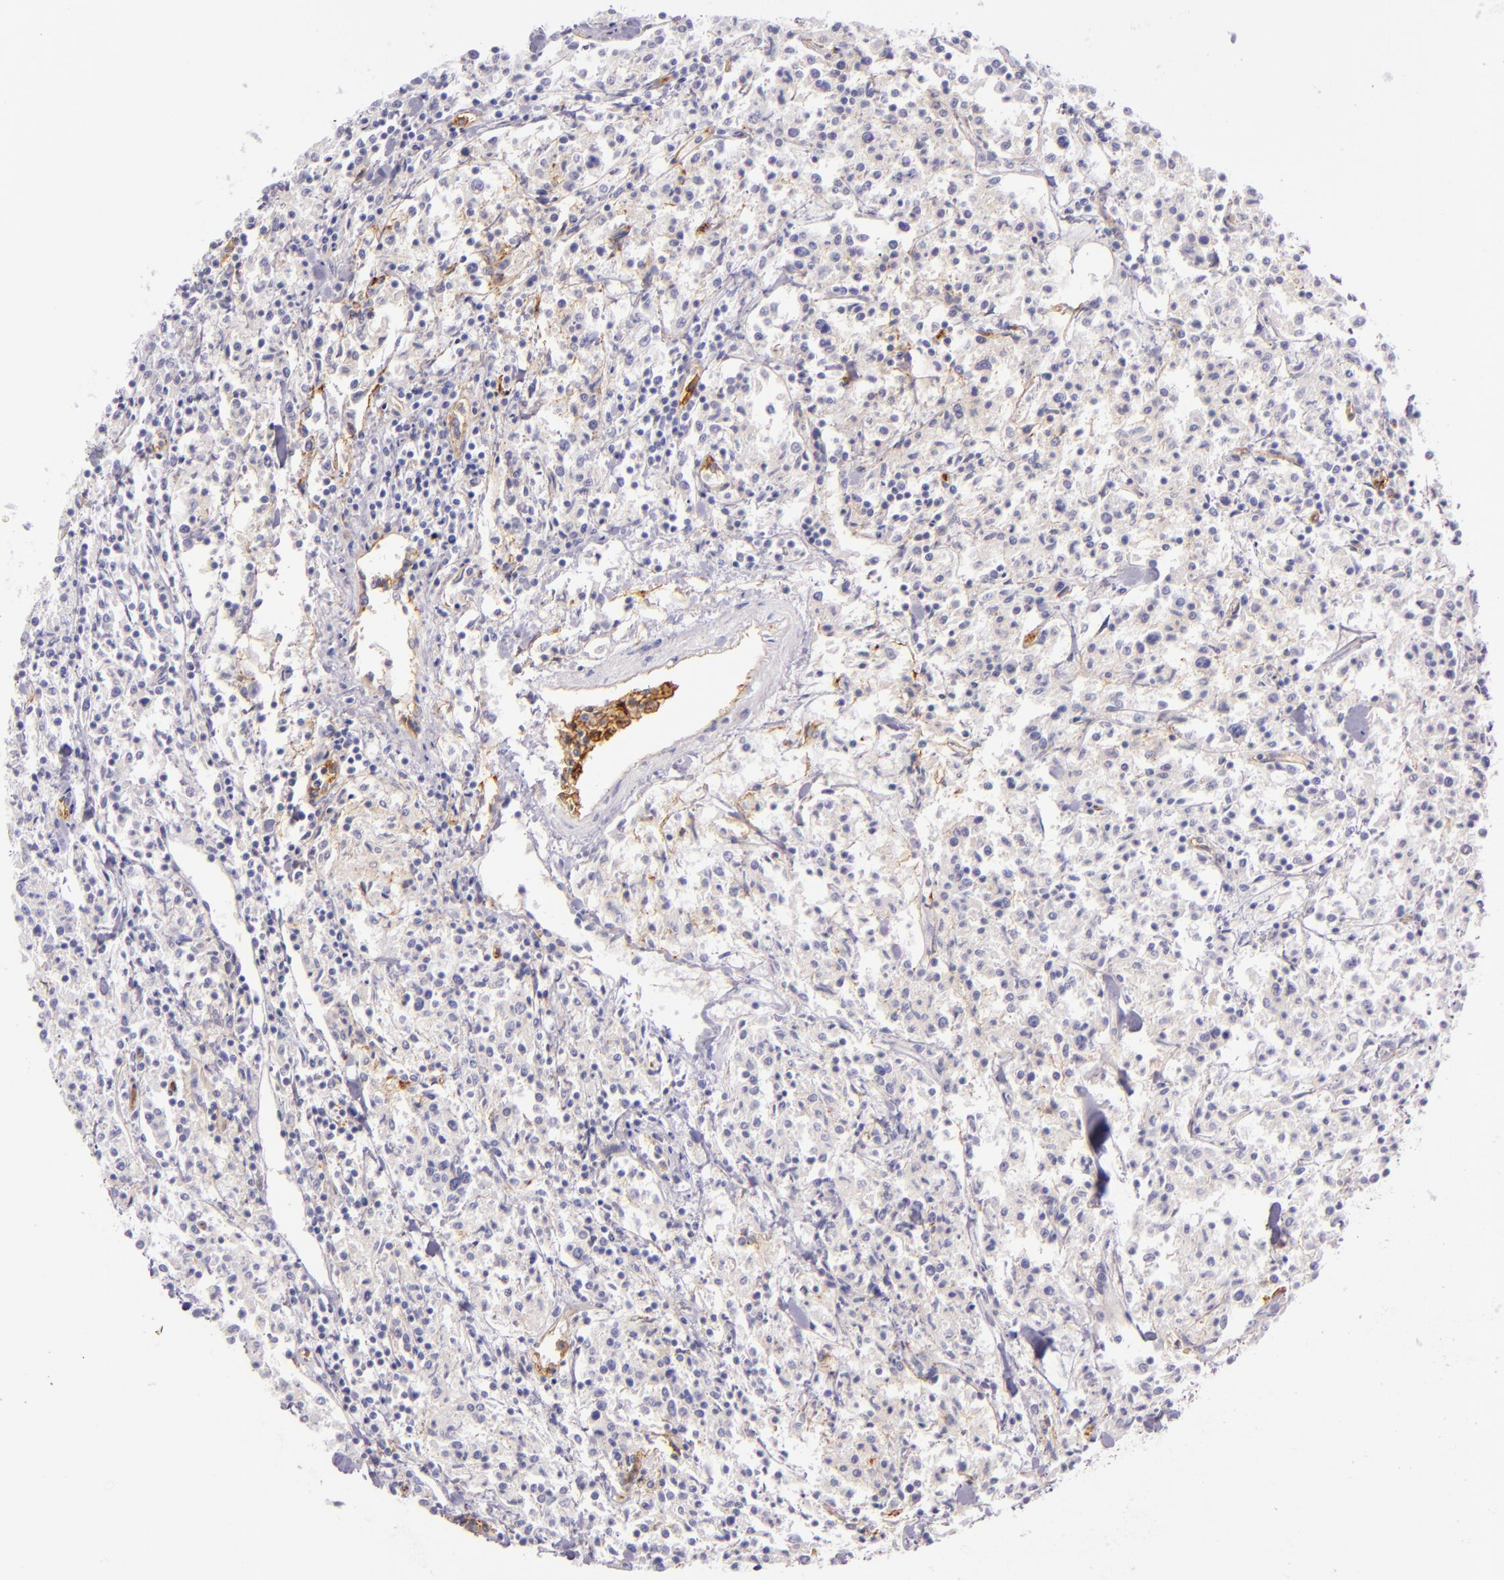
{"staining": {"intensity": "negative", "quantity": "none", "location": "none"}, "tissue": "lymphoma", "cell_type": "Tumor cells", "image_type": "cancer", "snomed": [{"axis": "morphology", "description": "Malignant lymphoma, non-Hodgkin's type, Low grade"}, {"axis": "topography", "description": "Small intestine"}], "caption": "The histopathology image shows no significant positivity in tumor cells of lymphoma.", "gene": "ICAM1", "patient": {"sex": "female", "age": 59}}